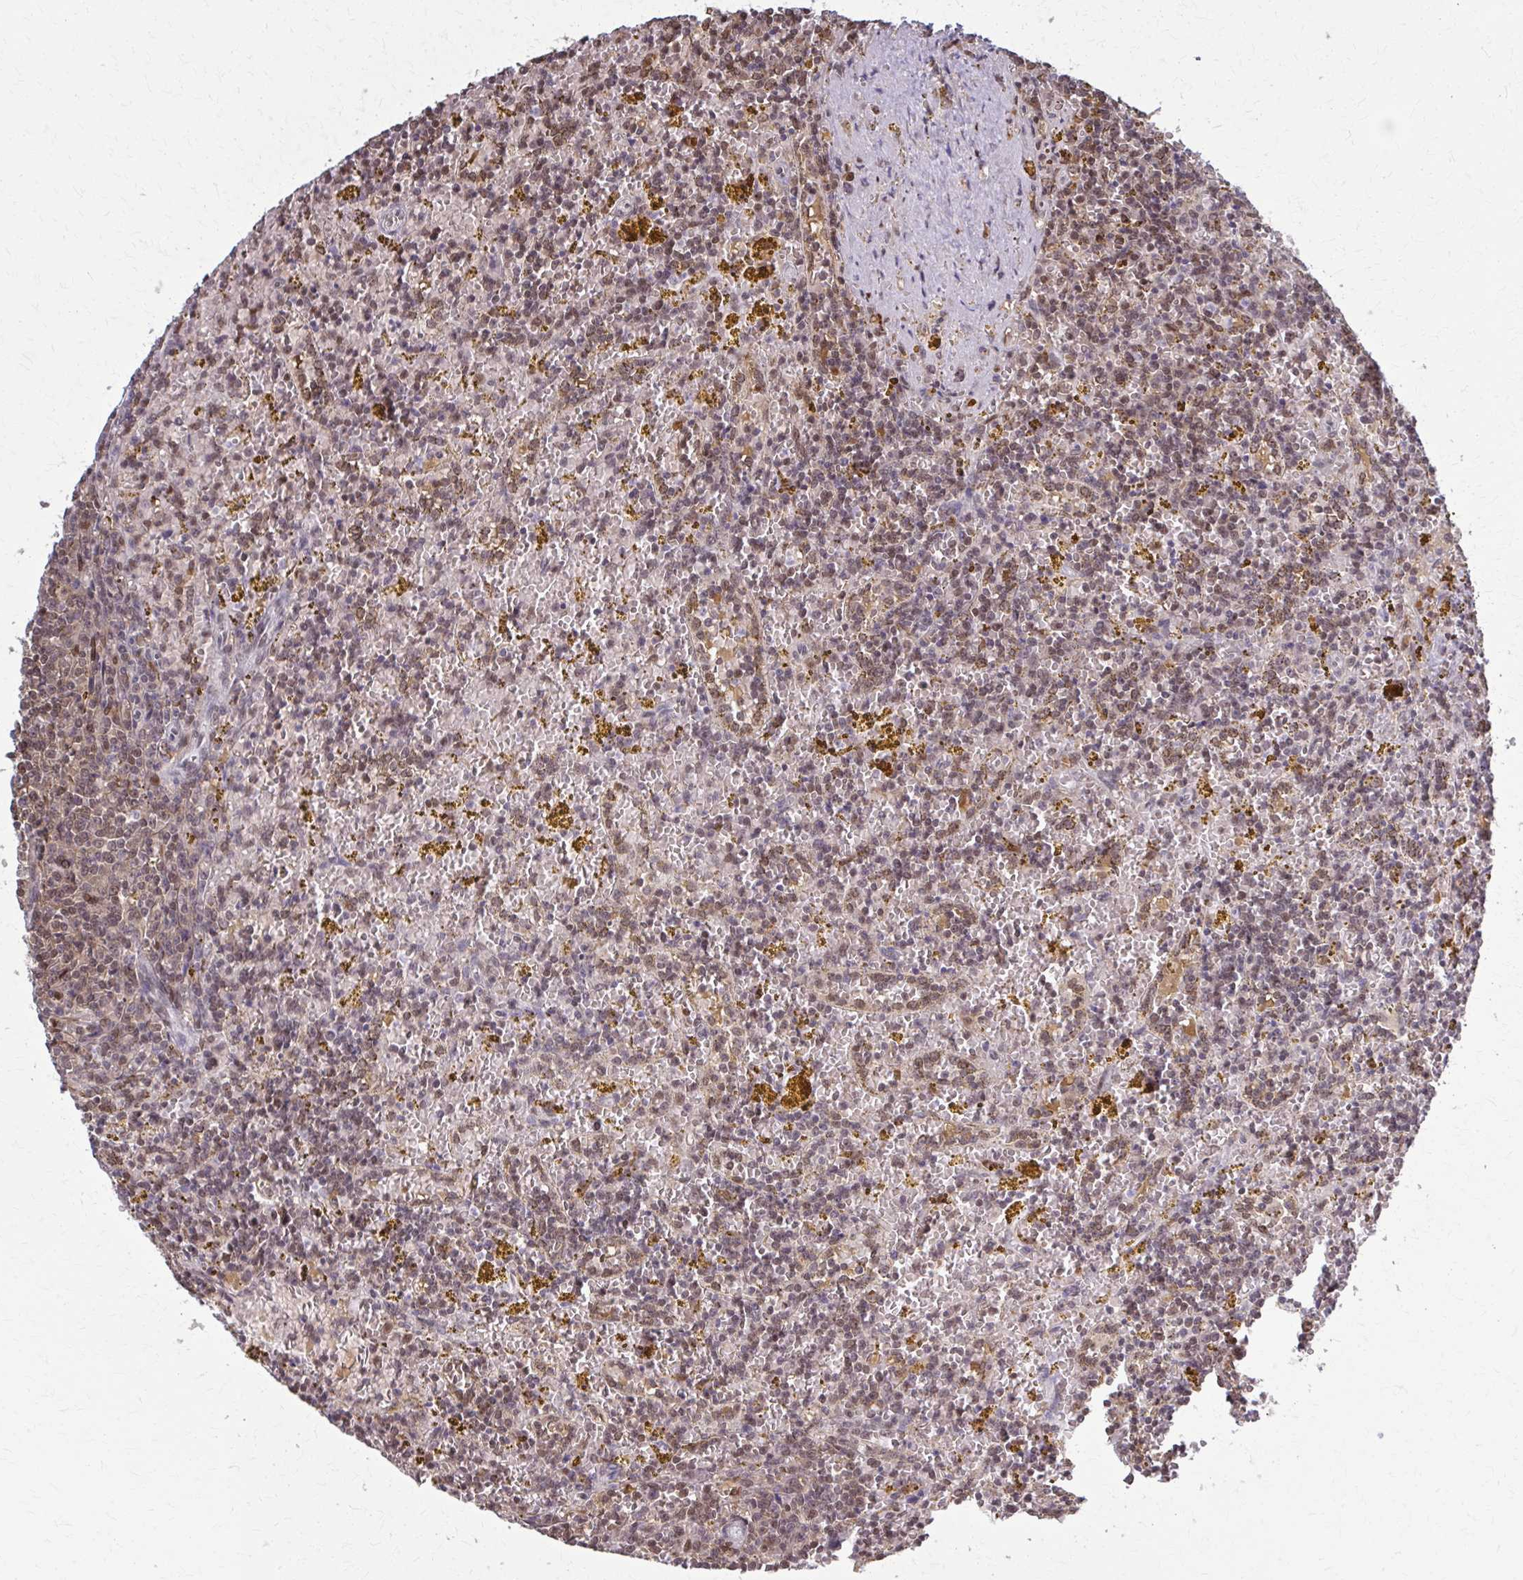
{"staining": {"intensity": "weak", "quantity": "25%-75%", "location": "nuclear"}, "tissue": "lymphoma", "cell_type": "Tumor cells", "image_type": "cancer", "snomed": [{"axis": "morphology", "description": "Malignant lymphoma, non-Hodgkin's type, Low grade"}, {"axis": "topography", "description": "Spleen"}, {"axis": "topography", "description": "Lymph node"}], "caption": "Immunohistochemistry (DAB (3,3'-diaminobenzidine)) staining of human lymphoma displays weak nuclear protein expression in about 25%-75% of tumor cells.", "gene": "MDH1", "patient": {"sex": "female", "age": 66}}